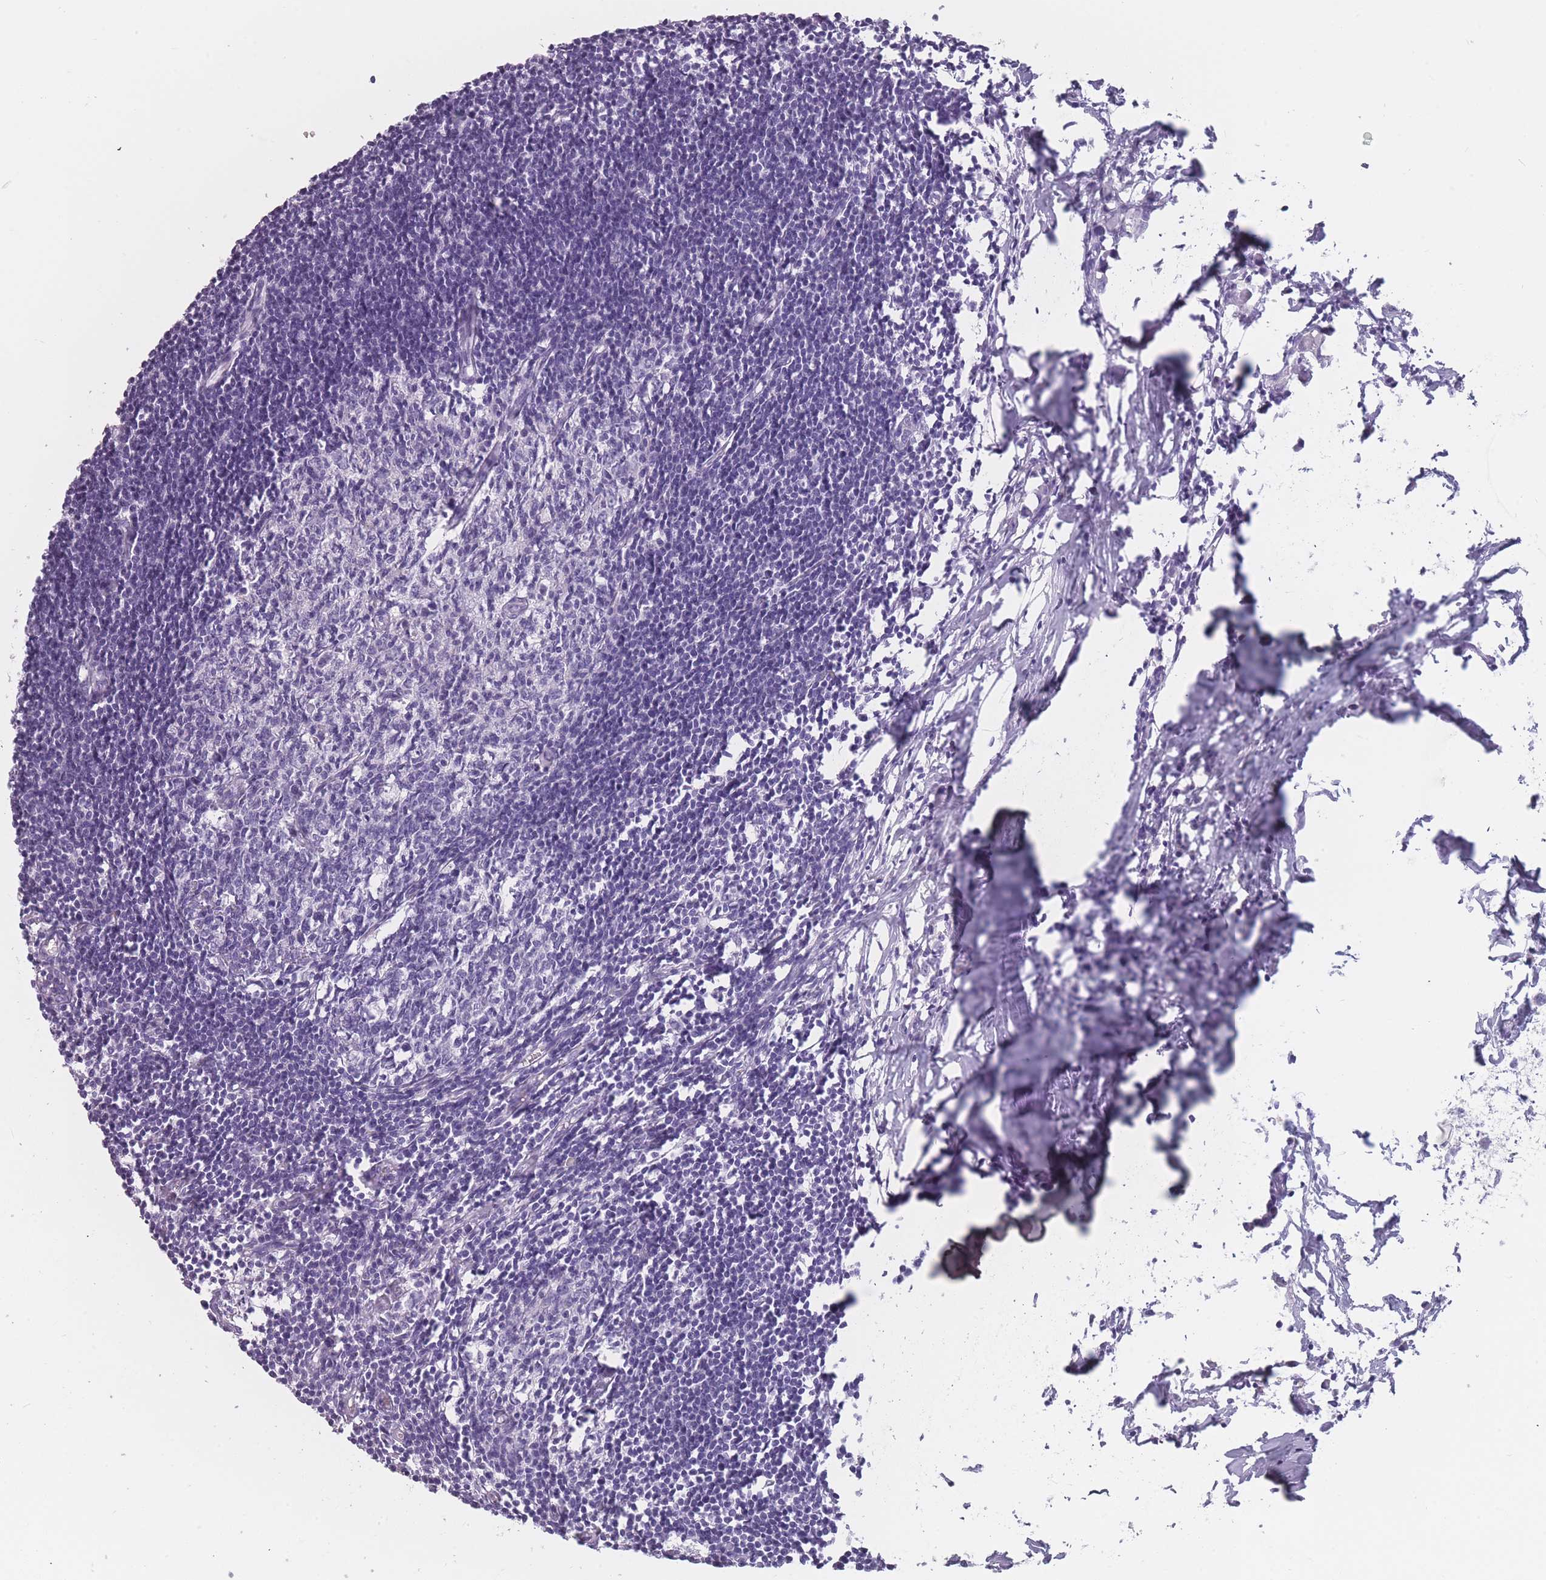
{"staining": {"intensity": "negative", "quantity": "none", "location": "none"}, "tissue": "lymph node", "cell_type": "Germinal center cells", "image_type": "normal", "snomed": [{"axis": "morphology", "description": "Normal tissue, NOS"}, {"axis": "morphology", "description": "Malignant melanoma, Metastatic site"}, {"axis": "topography", "description": "Lymph node"}], "caption": "DAB (3,3'-diaminobenzidine) immunohistochemical staining of unremarkable lymph node displays no significant positivity in germinal center cells. (Immunohistochemistry, brightfield microscopy, high magnification).", "gene": "PPFIA3", "patient": {"sex": "male", "age": 41}}